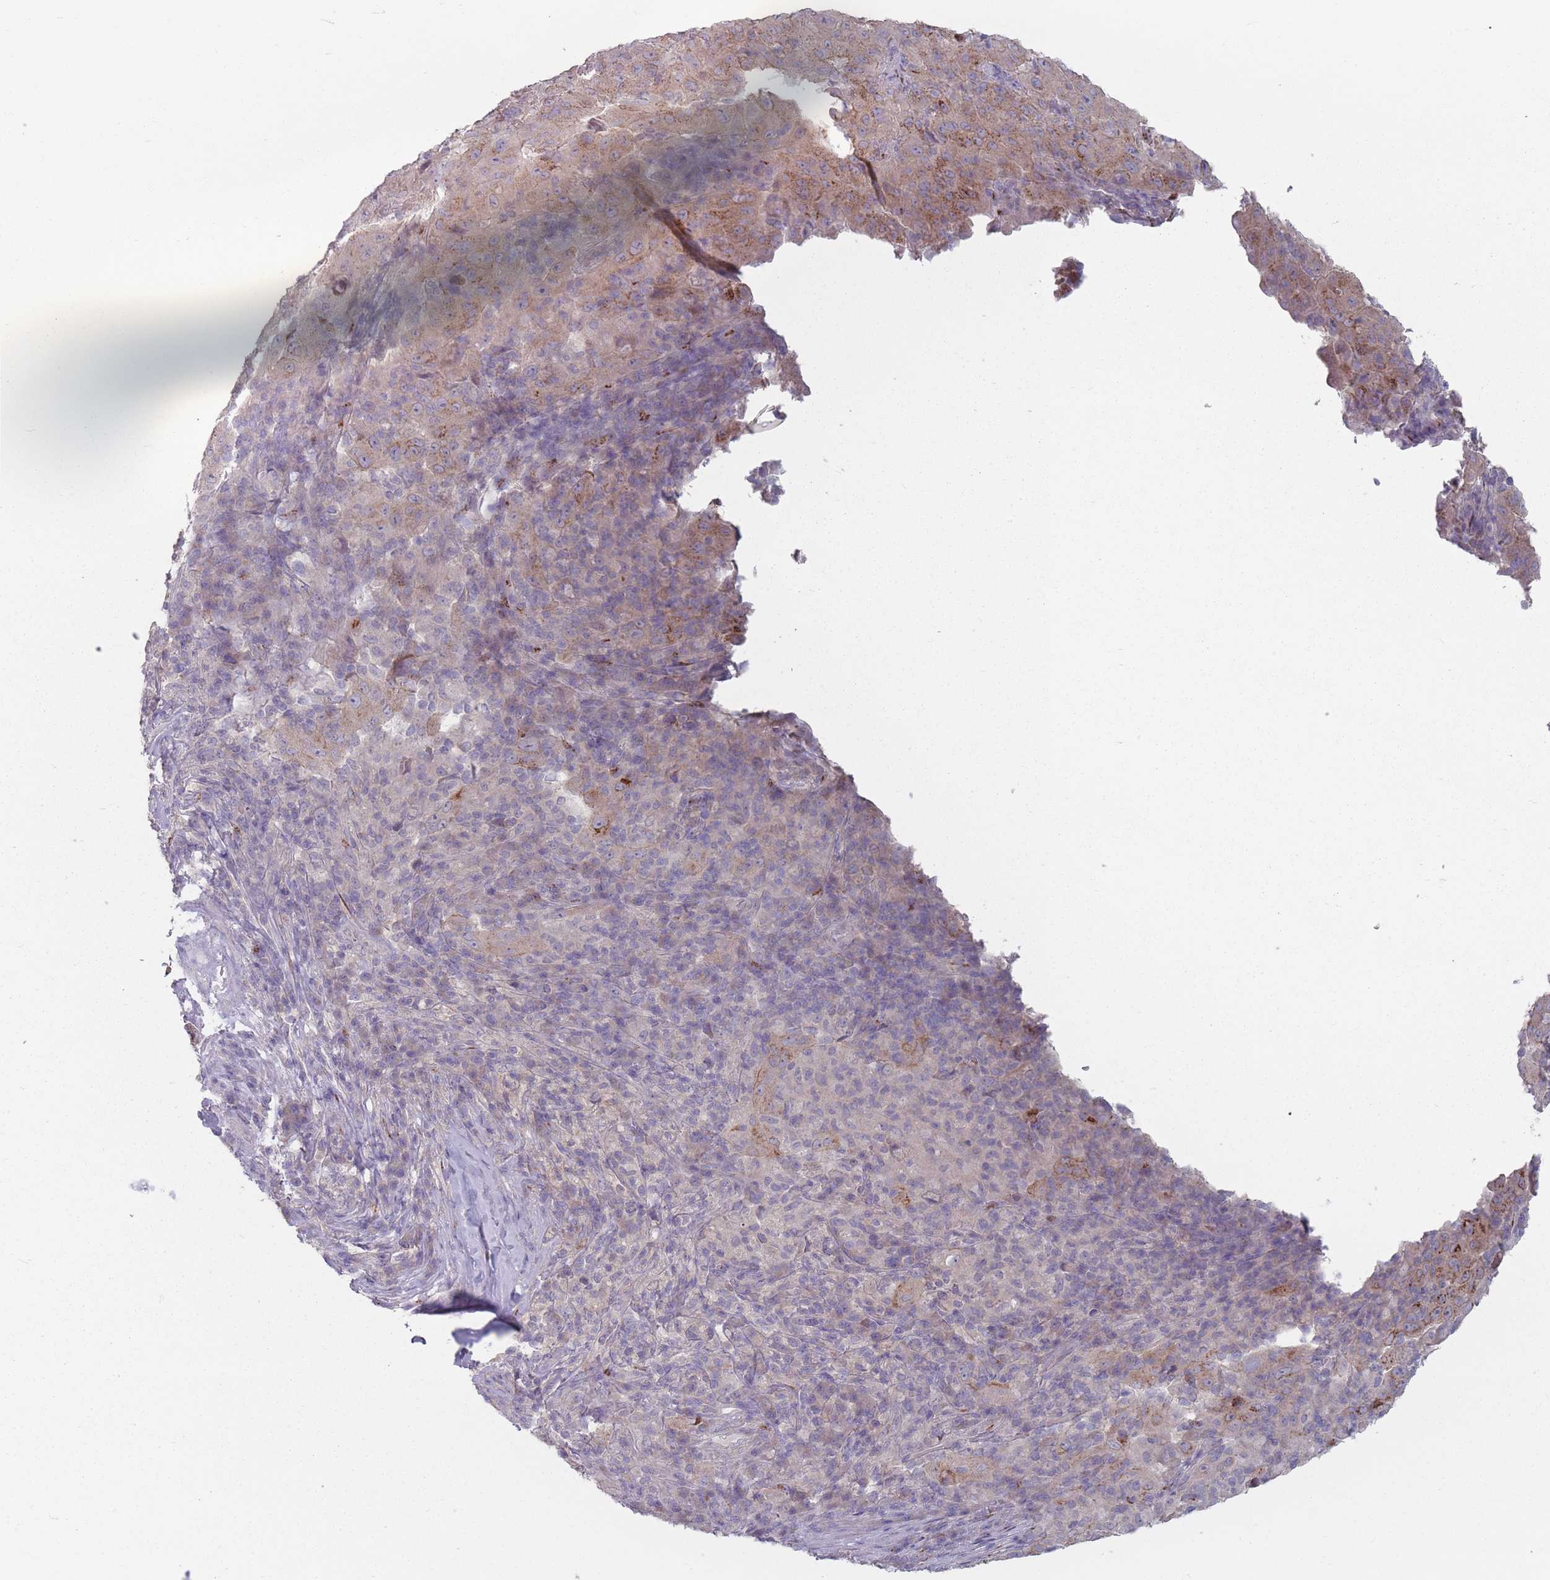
{"staining": {"intensity": "weak", "quantity": "<25%", "location": "cytoplasmic/membranous"}, "tissue": "pancreatic cancer", "cell_type": "Tumor cells", "image_type": "cancer", "snomed": [{"axis": "morphology", "description": "Adenocarcinoma, NOS"}, {"axis": "topography", "description": "Pancreas"}], "caption": "Tumor cells show no significant expression in pancreatic cancer (adenocarcinoma).", "gene": "AKAIN1", "patient": {"sex": "male", "age": 63}}